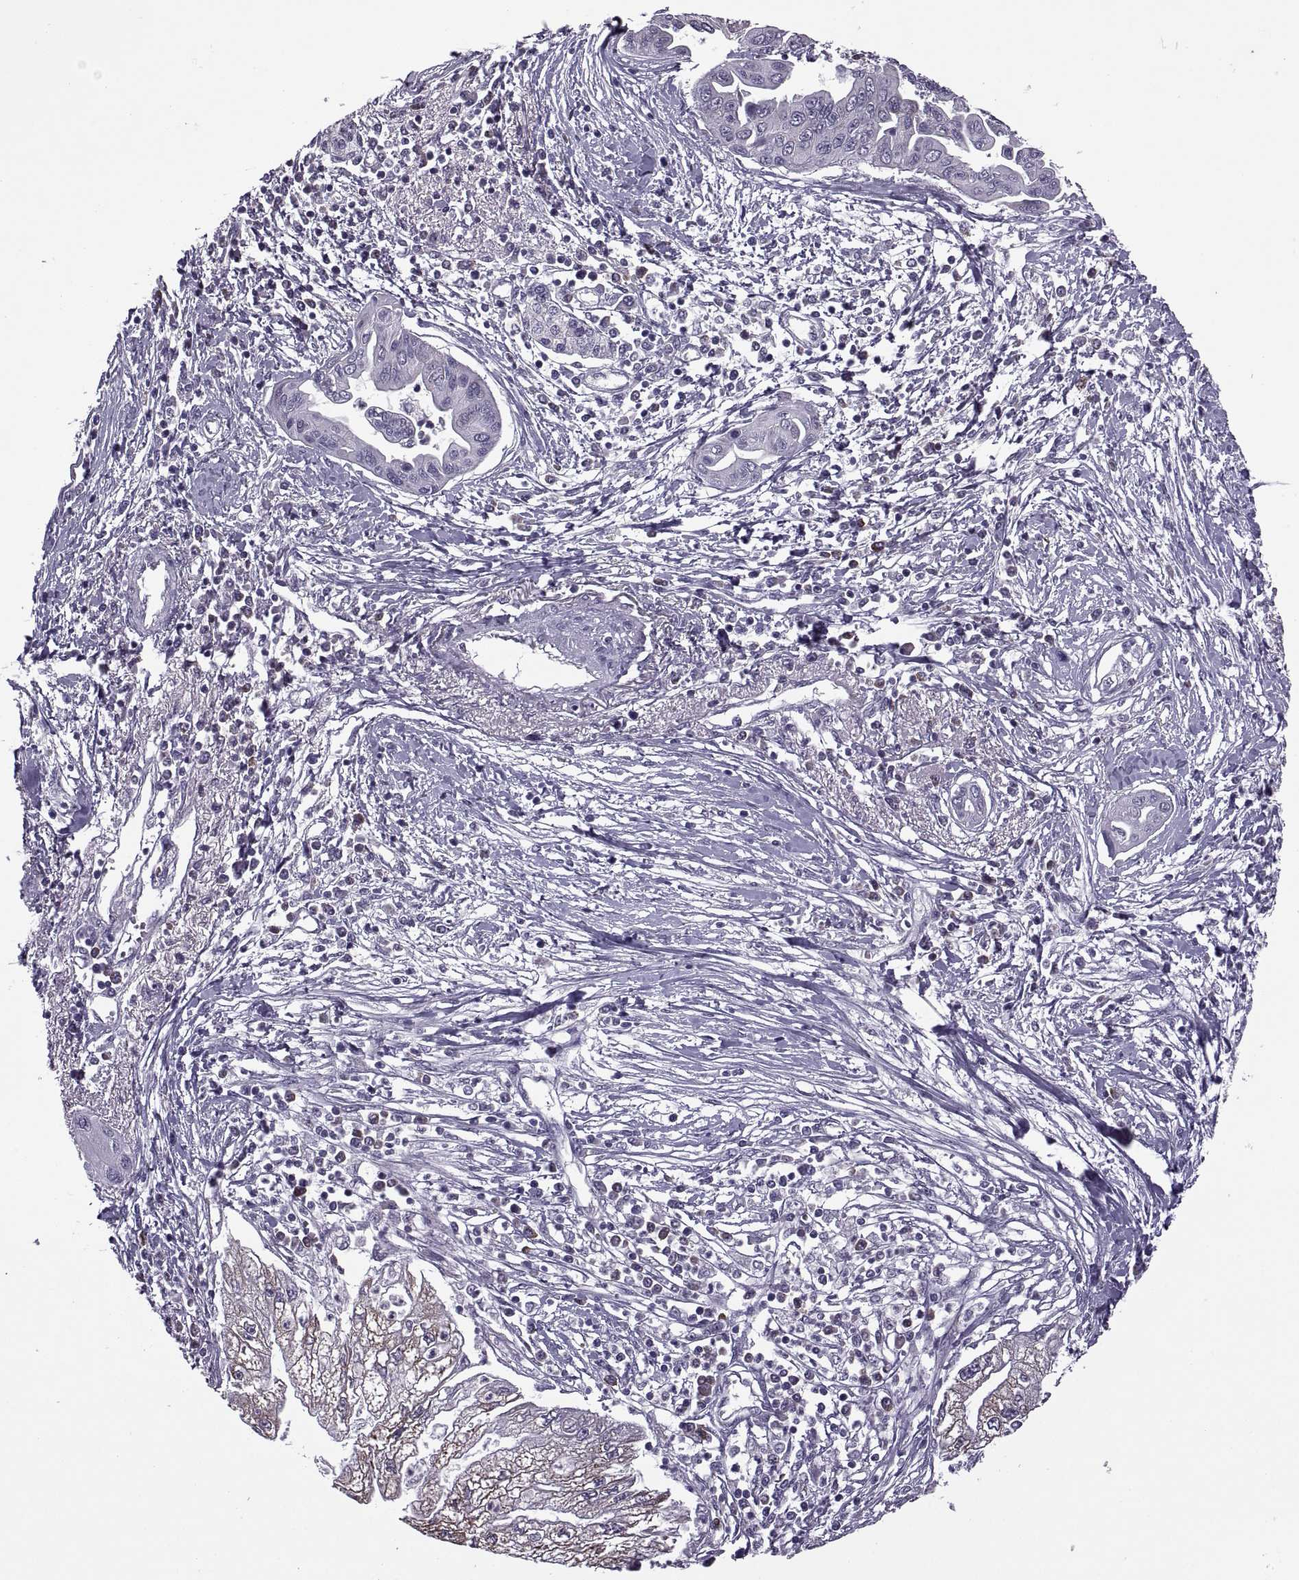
{"staining": {"intensity": "negative", "quantity": "none", "location": "none"}, "tissue": "pancreatic cancer", "cell_type": "Tumor cells", "image_type": "cancer", "snomed": [{"axis": "morphology", "description": "Adenocarcinoma, NOS"}, {"axis": "topography", "description": "Pancreas"}], "caption": "Immunohistochemistry (IHC) photomicrograph of pancreatic cancer stained for a protein (brown), which demonstrates no staining in tumor cells. (Brightfield microscopy of DAB immunohistochemistry (IHC) at high magnification).", "gene": "PABPC1", "patient": {"sex": "male", "age": 70}}